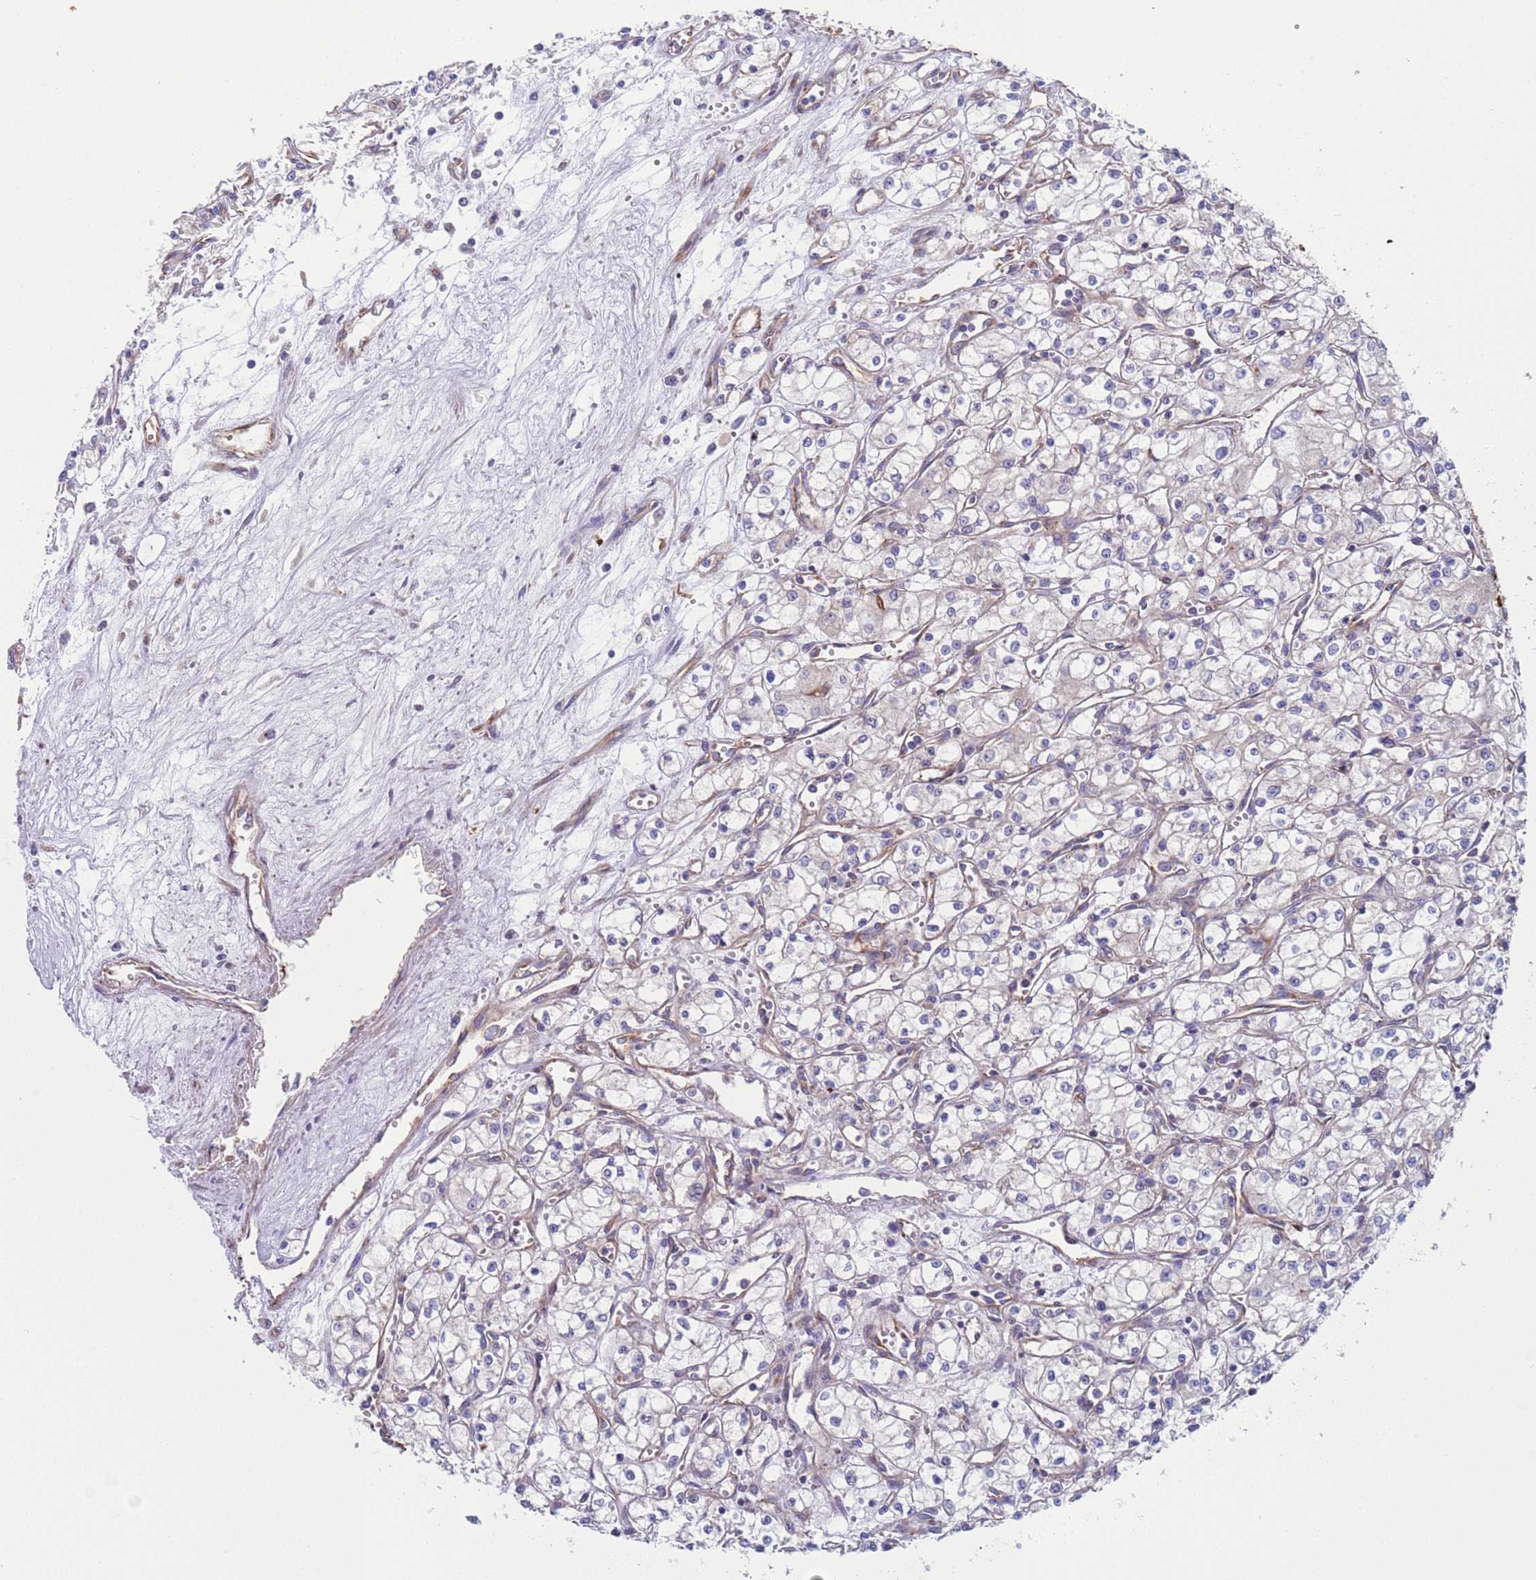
{"staining": {"intensity": "negative", "quantity": "none", "location": "none"}, "tissue": "renal cancer", "cell_type": "Tumor cells", "image_type": "cancer", "snomed": [{"axis": "morphology", "description": "Adenocarcinoma, NOS"}, {"axis": "topography", "description": "Kidney"}], "caption": "Adenocarcinoma (renal) stained for a protein using immunohistochemistry reveals no expression tumor cells.", "gene": "NUDT12", "patient": {"sex": "male", "age": 59}}